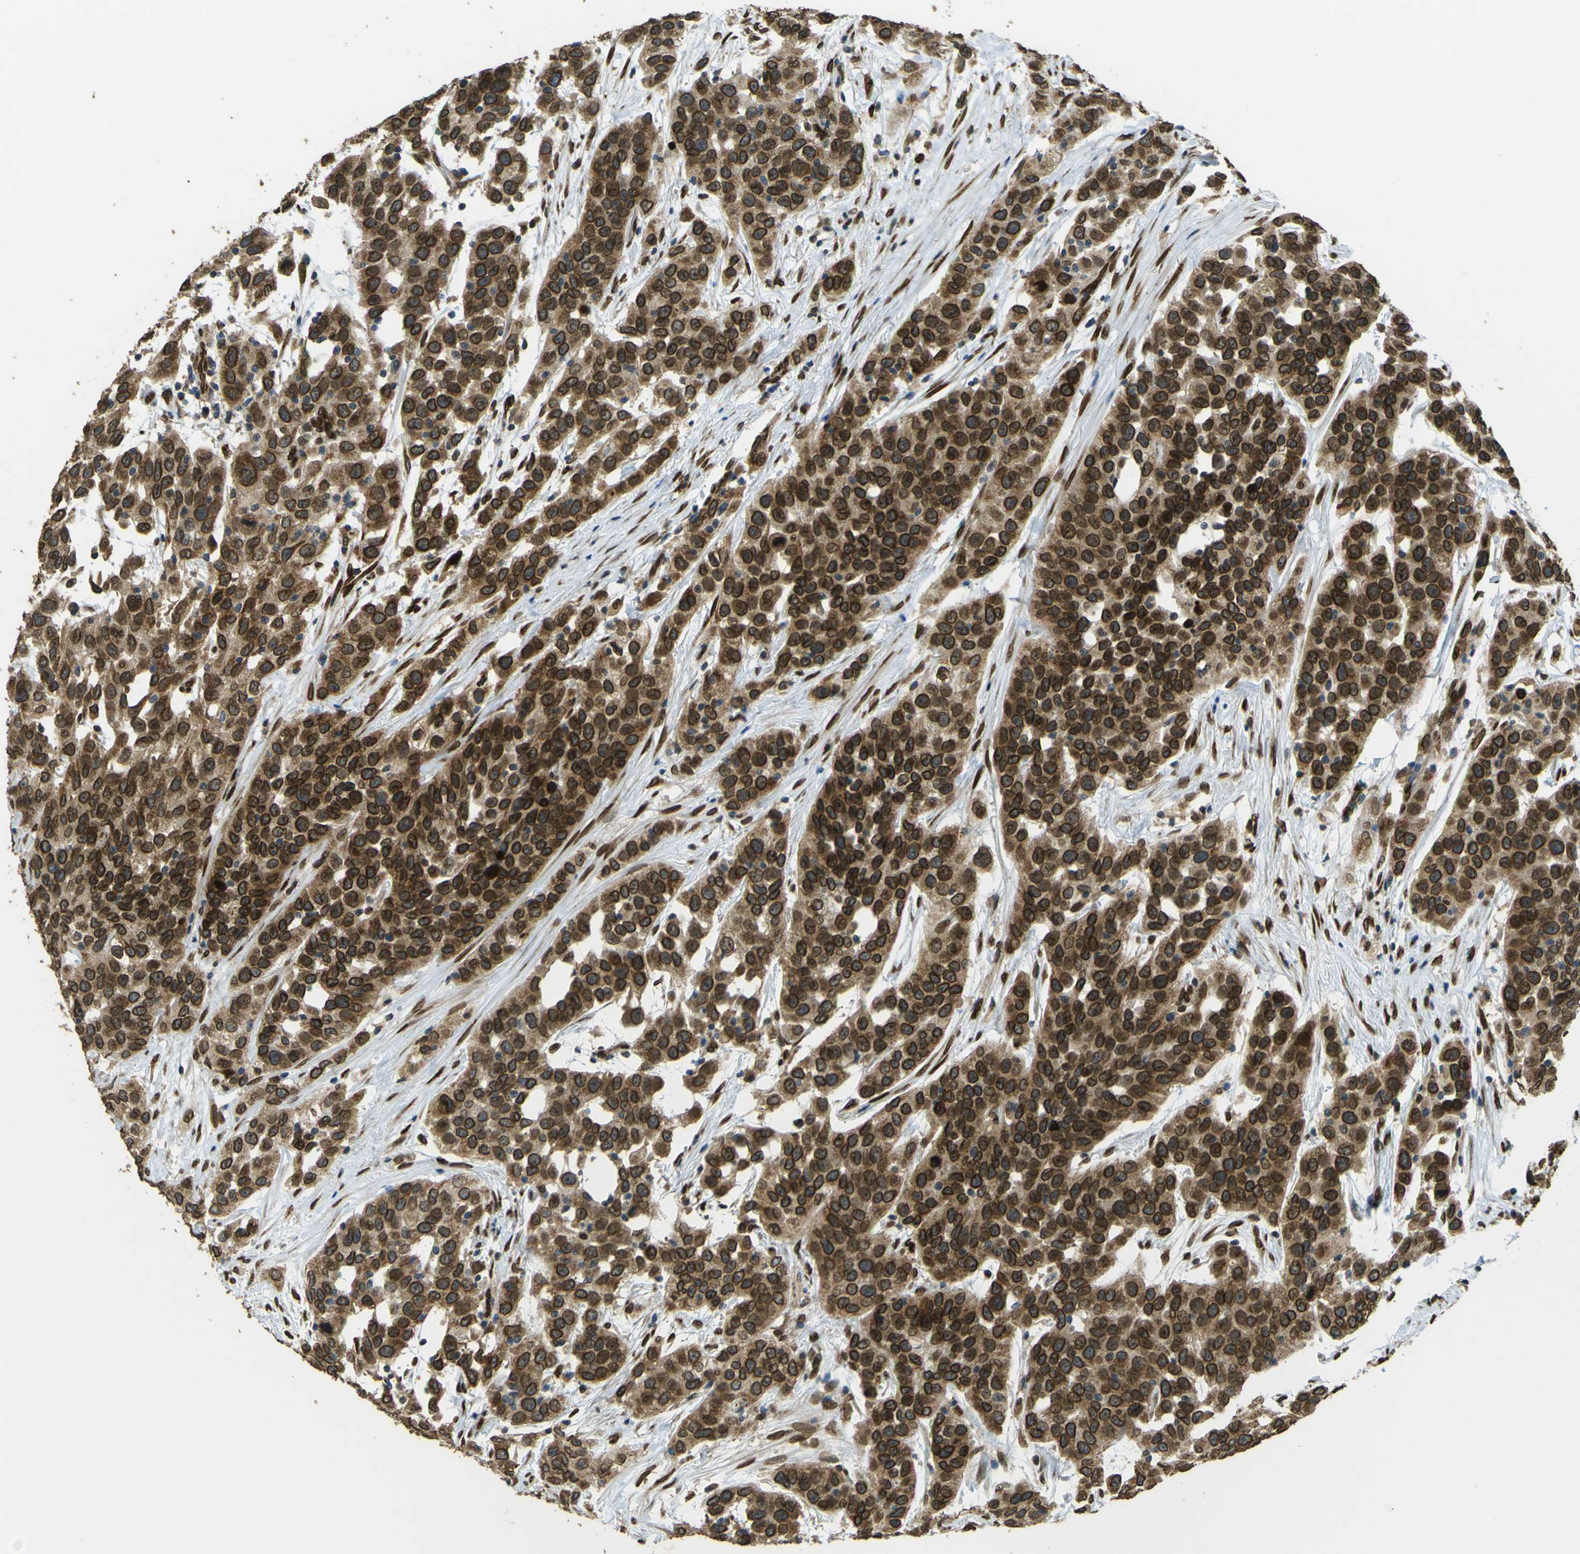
{"staining": {"intensity": "strong", "quantity": ">75%", "location": "cytoplasmic/membranous,nuclear"}, "tissue": "urothelial cancer", "cell_type": "Tumor cells", "image_type": "cancer", "snomed": [{"axis": "morphology", "description": "Urothelial carcinoma, High grade"}, {"axis": "topography", "description": "Urinary bladder"}], "caption": "Immunohistochemistry (IHC) photomicrograph of neoplastic tissue: urothelial cancer stained using IHC exhibits high levels of strong protein expression localized specifically in the cytoplasmic/membranous and nuclear of tumor cells, appearing as a cytoplasmic/membranous and nuclear brown color.", "gene": "GALNT1", "patient": {"sex": "female", "age": 80}}